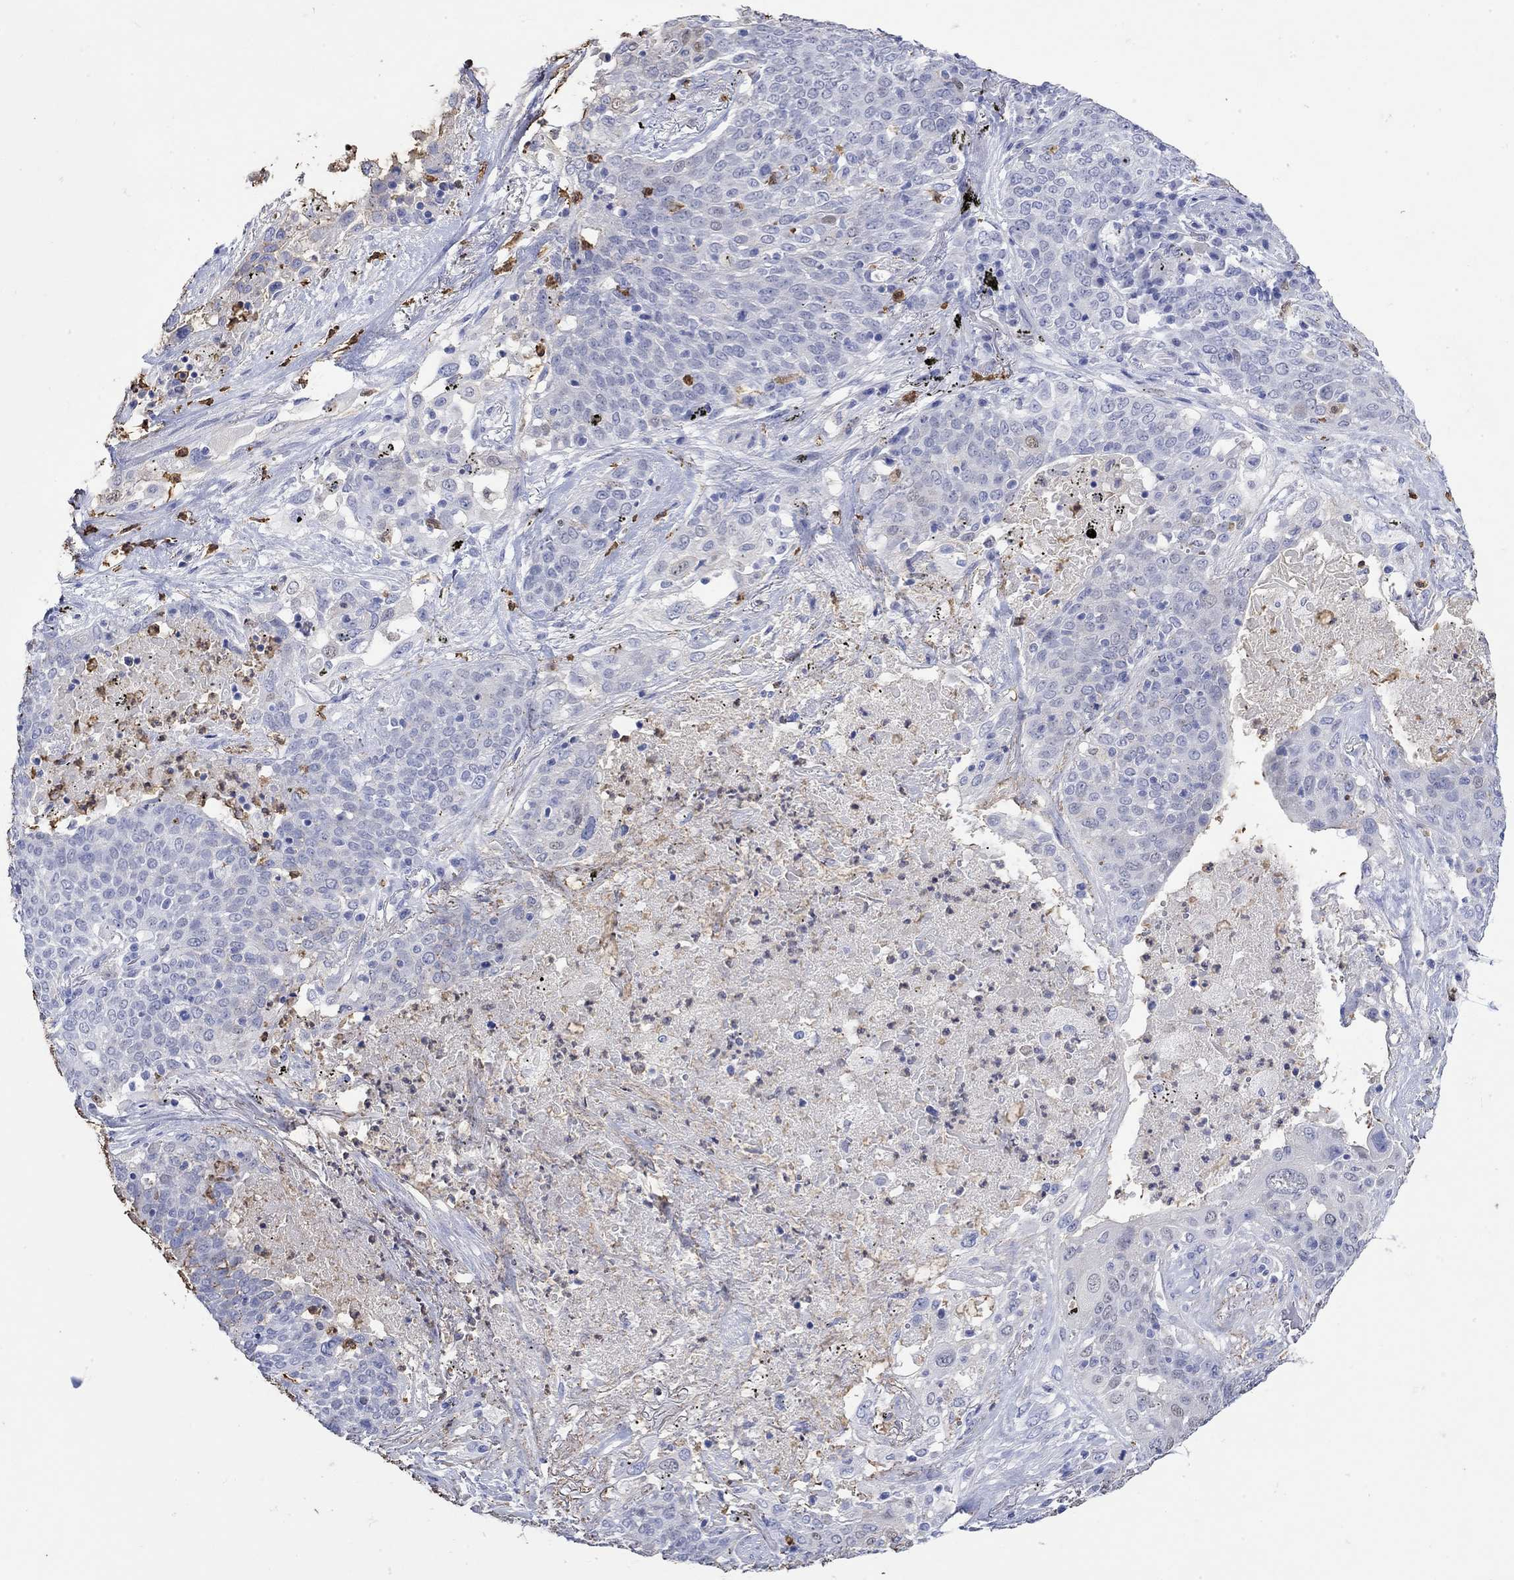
{"staining": {"intensity": "negative", "quantity": "none", "location": "none"}, "tissue": "lung cancer", "cell_type": "Tumor cells", "image_type": "cancer", "snomed": [{"axis": "morphology", "description": "Squamous cell carcinoma, NOS"}, {"axis": "topography", "description": "Lung"}], "caption": "Immunohistochemistry of human lung cancer (squamous cell carcinoma) reveals no expression in tumor cells.", "gene": "LINGO3", "patient": {"sex": "male", "age": 82}}